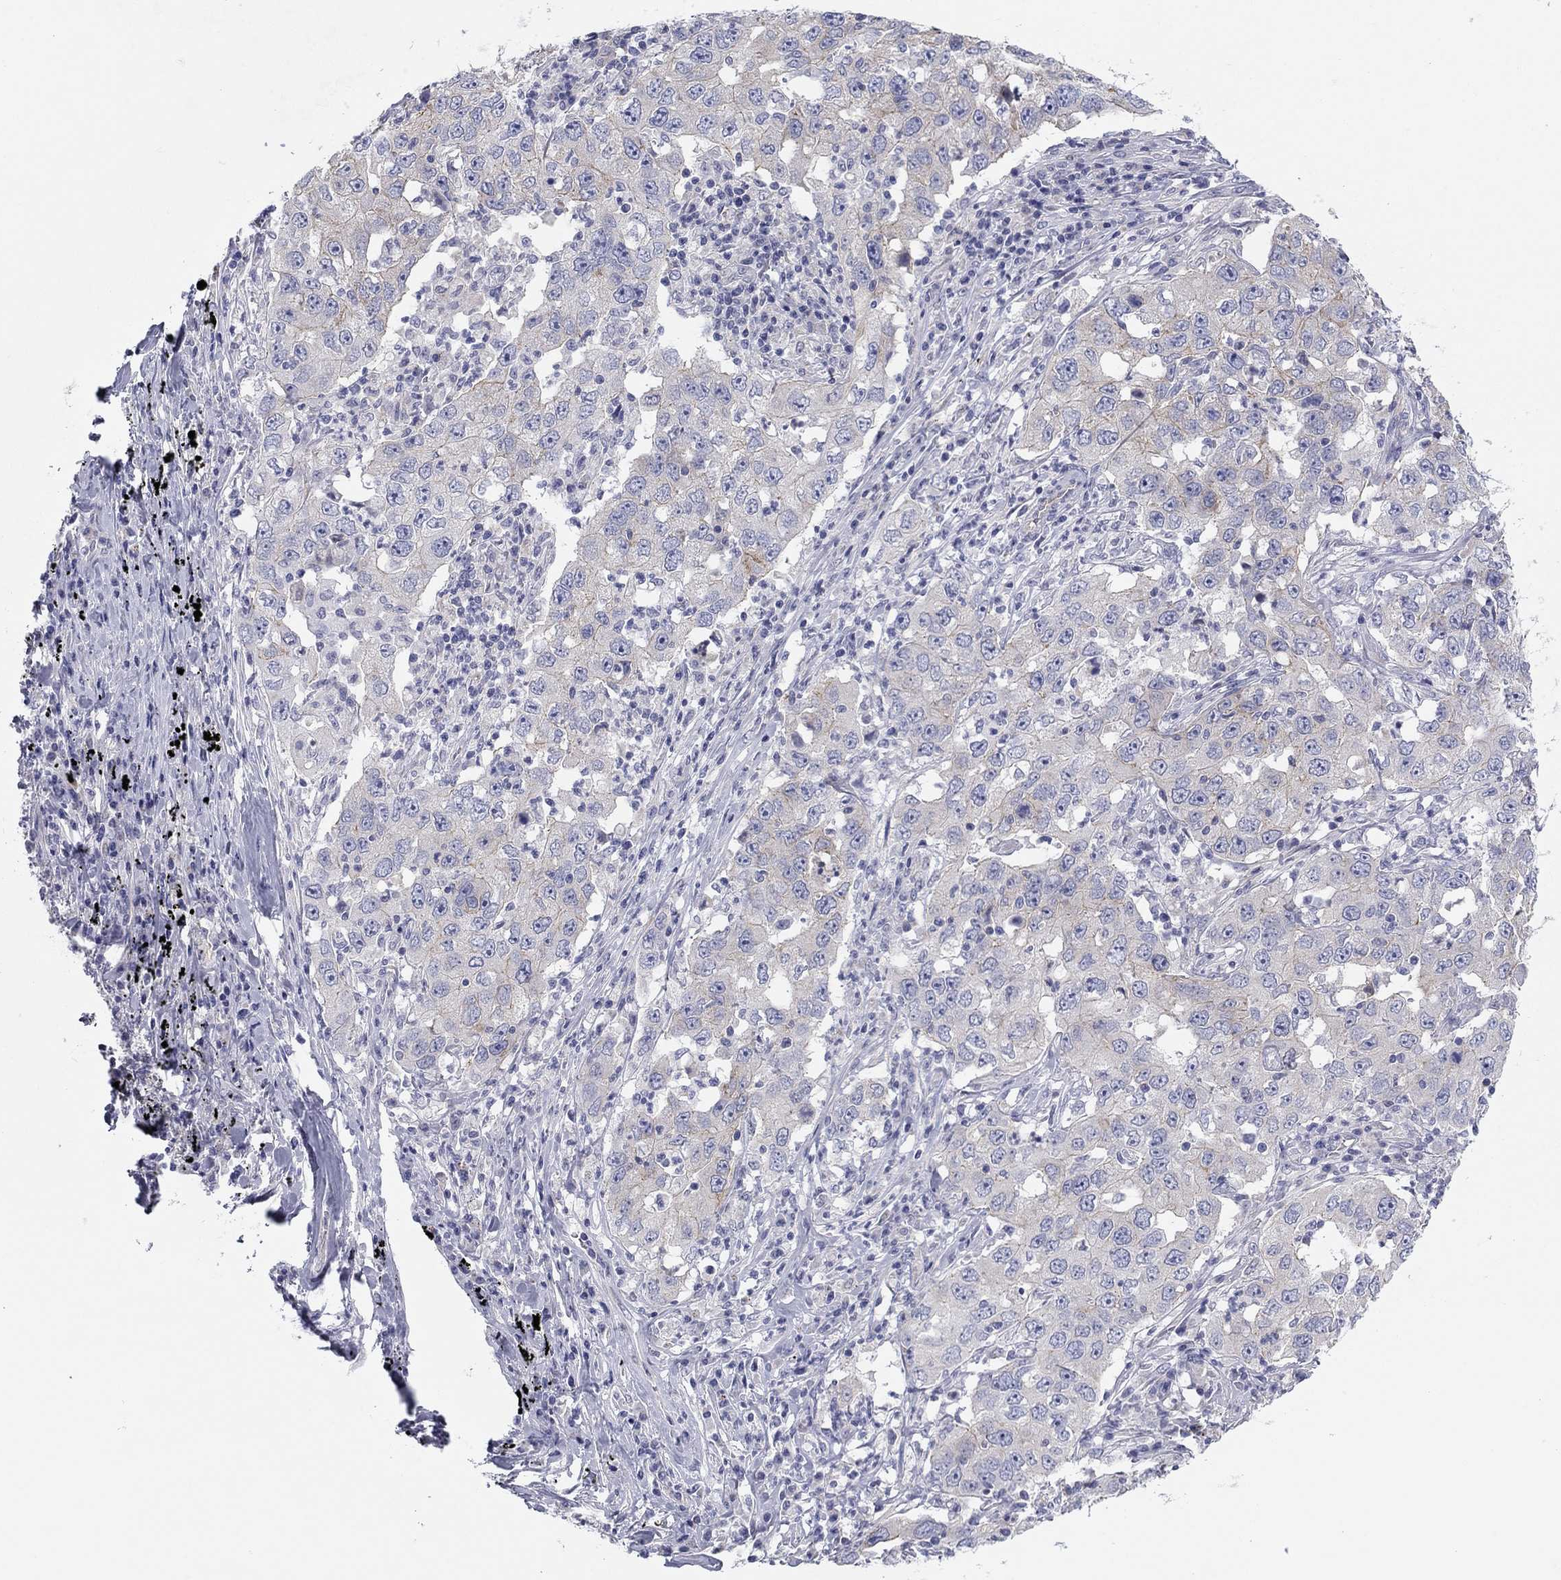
{"staining": {"intensity": "moderate", "quantity": "<25%", "location": "cytoplasmic/membranous"}, "tissue": "lung cancer", "cell_type": "Tumor cells", "image_type": "cancer", "snomed": [{"axis": "morphology", "description": "Adenocarcinoma, NOS"}, {"axis": "topography", "description": "Lung"}], "caption": "IHC of human adenocarcinoma (lung) reveals low levels of moderate cytoplasmic/membranous positivity in about <25% of tumor cells.", "gene": "SEPTIN3", "patient": {"sex": "male", "age": 73}}